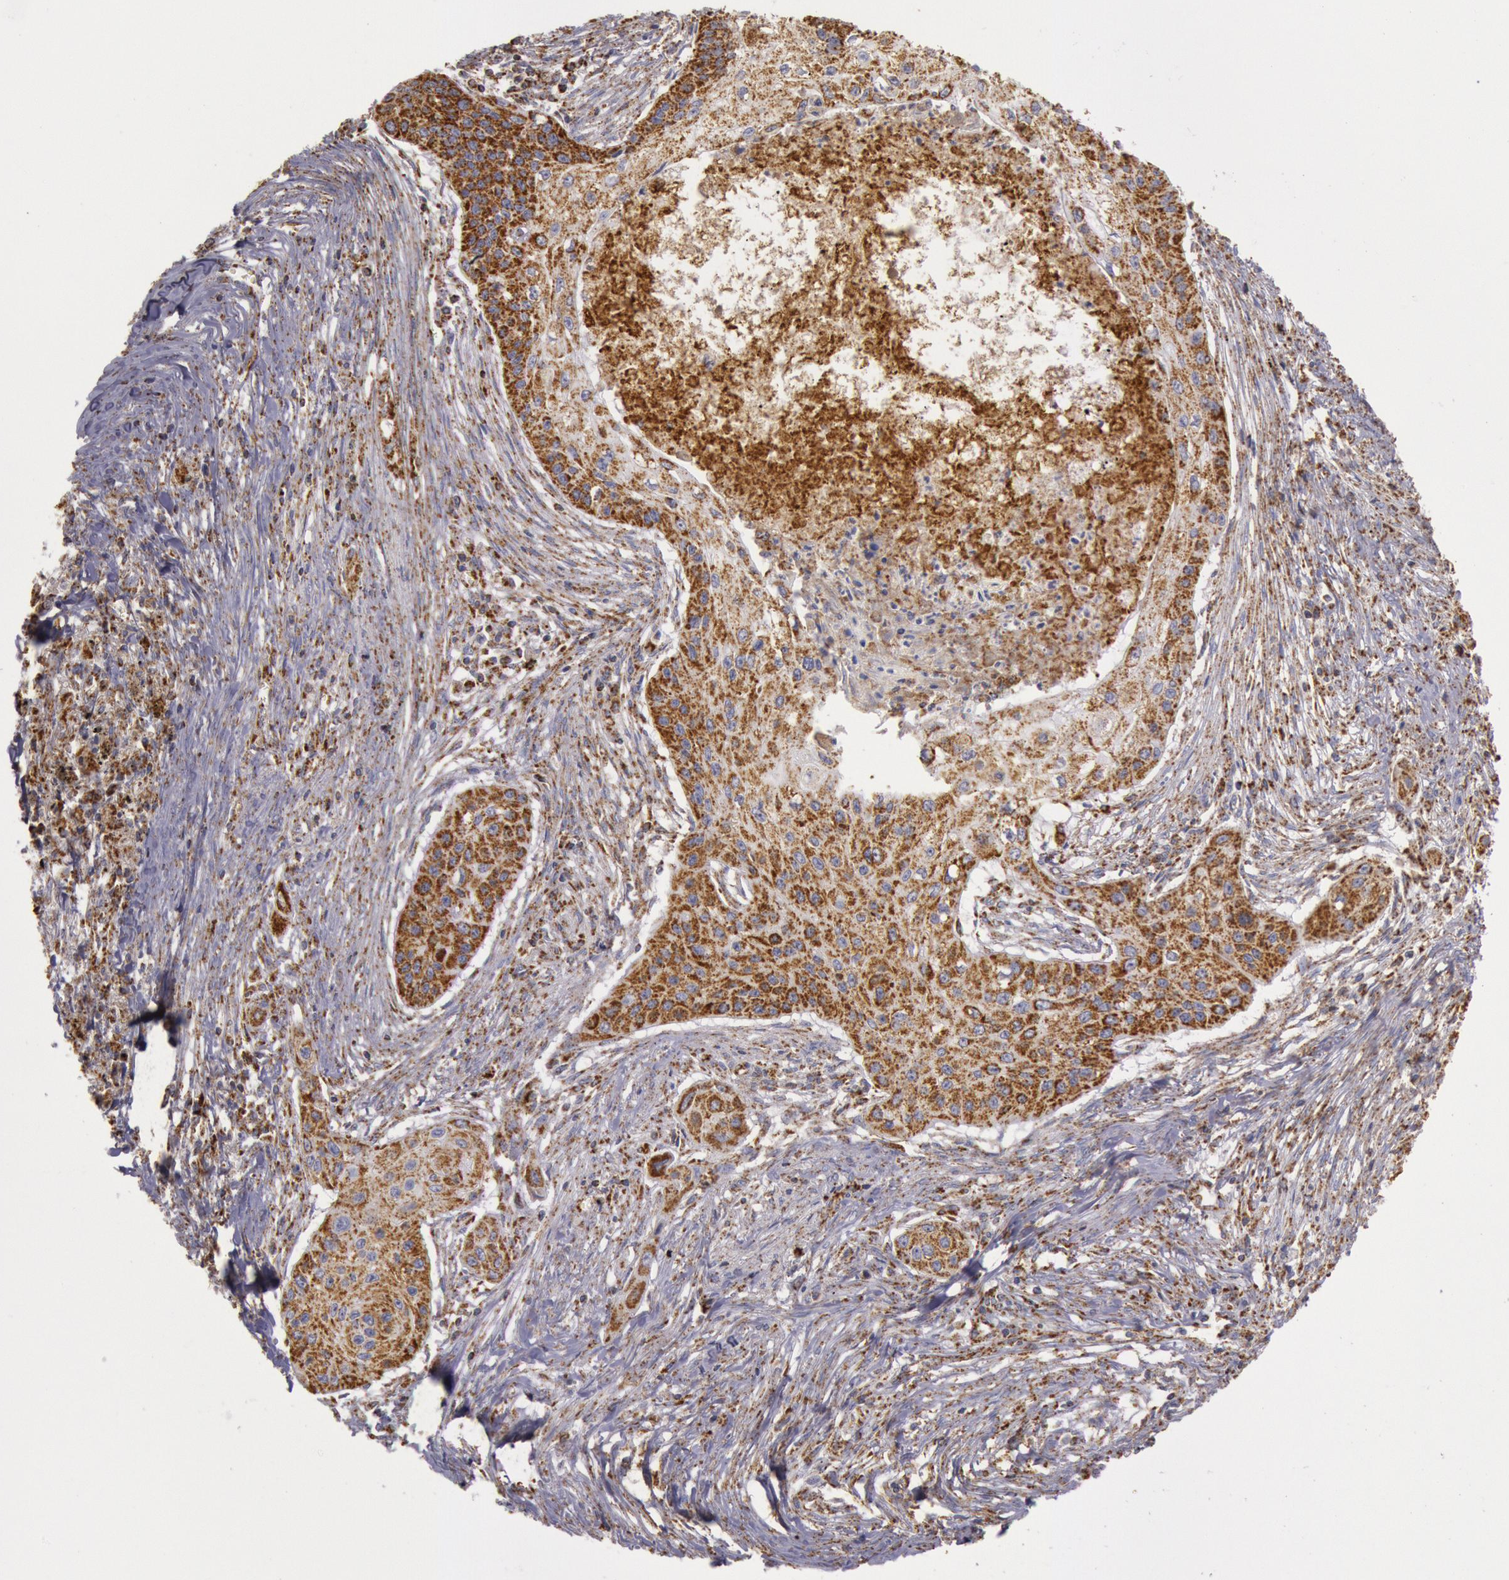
{"staining": {"intensity": "moderate", "quantity": ">75%", "location": "cytoplasmic/membranous"}, "tissue": "lung cancer", "cell_type": "Tumor cells", "image_type": "cancer", "snomed": [{"axis": "morphology", "description": "Squamous cell carcinoma, NOS"}, {"axis": "topography", "description": "Lung"}], "caption": "Immunohistochemical staining of lung cancer (squamous cell carcinoma) shows medium levels of moderate cytoplasmic/membranous positivity in approximately >75% of tumor cells. The staining was performed using DAB to visualize the protein expression in brown, while the nuclei were stained in blue with hematoxylin (Magnification: 20x).", "gene": "CYC1", "patient": {"sex": "male", "age": 71}}